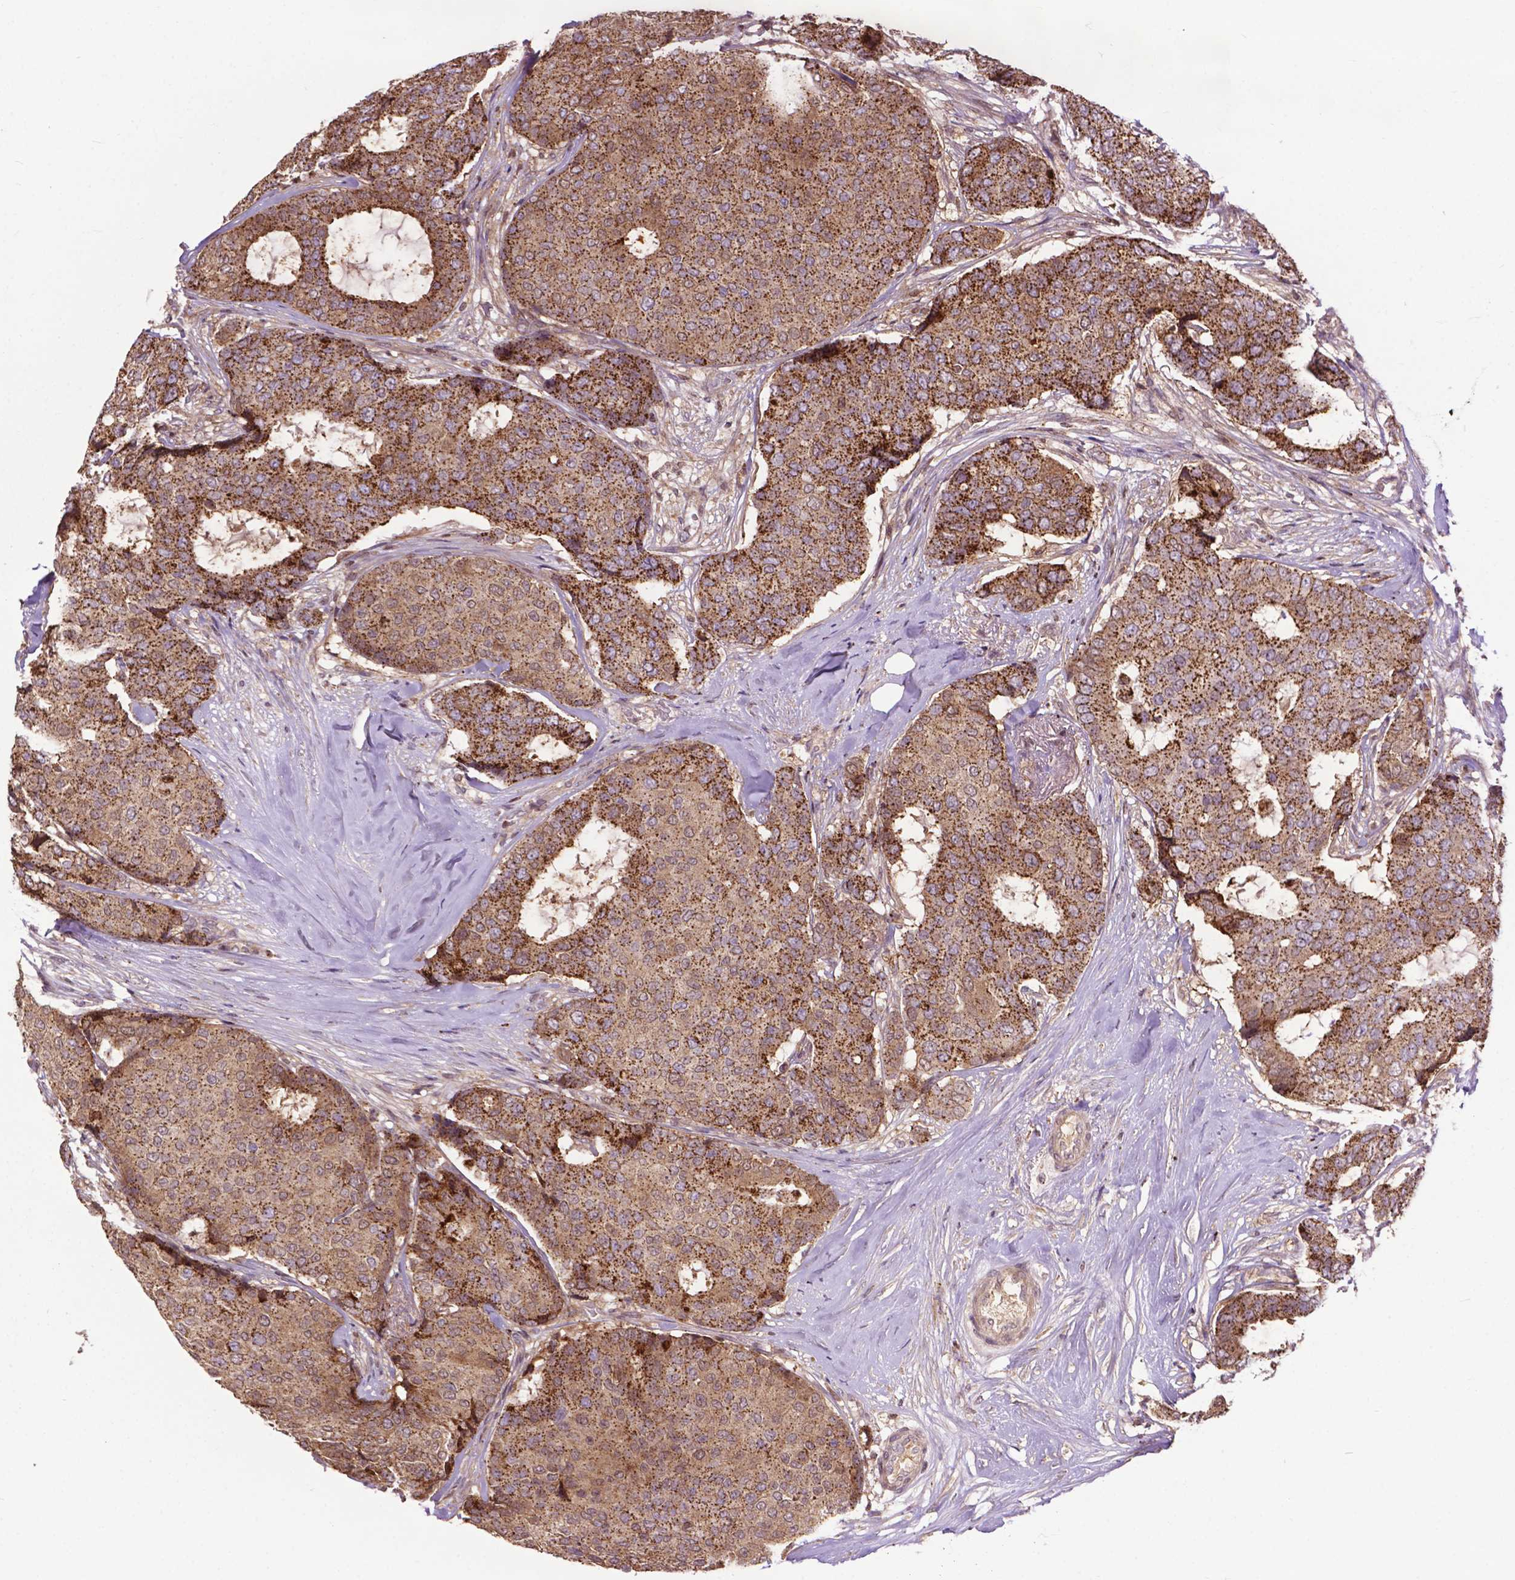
{"staining": {"intensity": "strong", "quantity": ">75%", "location": "cytoplasmic/membranous"}, "tissue": "breast cancer", "cell_type": "Tumor cells", "image_type": "cancer", "snomed": [{"axis": "morphology", "description": "Duct carcinoma"}, {"axis": "topography", "description": "Breast"}], "caption": "High-power microscopy captured an immunohistochemistry micrograph of breast cancer, revealing strong cytoplasmic/membranous positivity in about >75% of tumor cells.", "gene": "CHMP4A", "patient": {"sex": "female", "age": 75}}